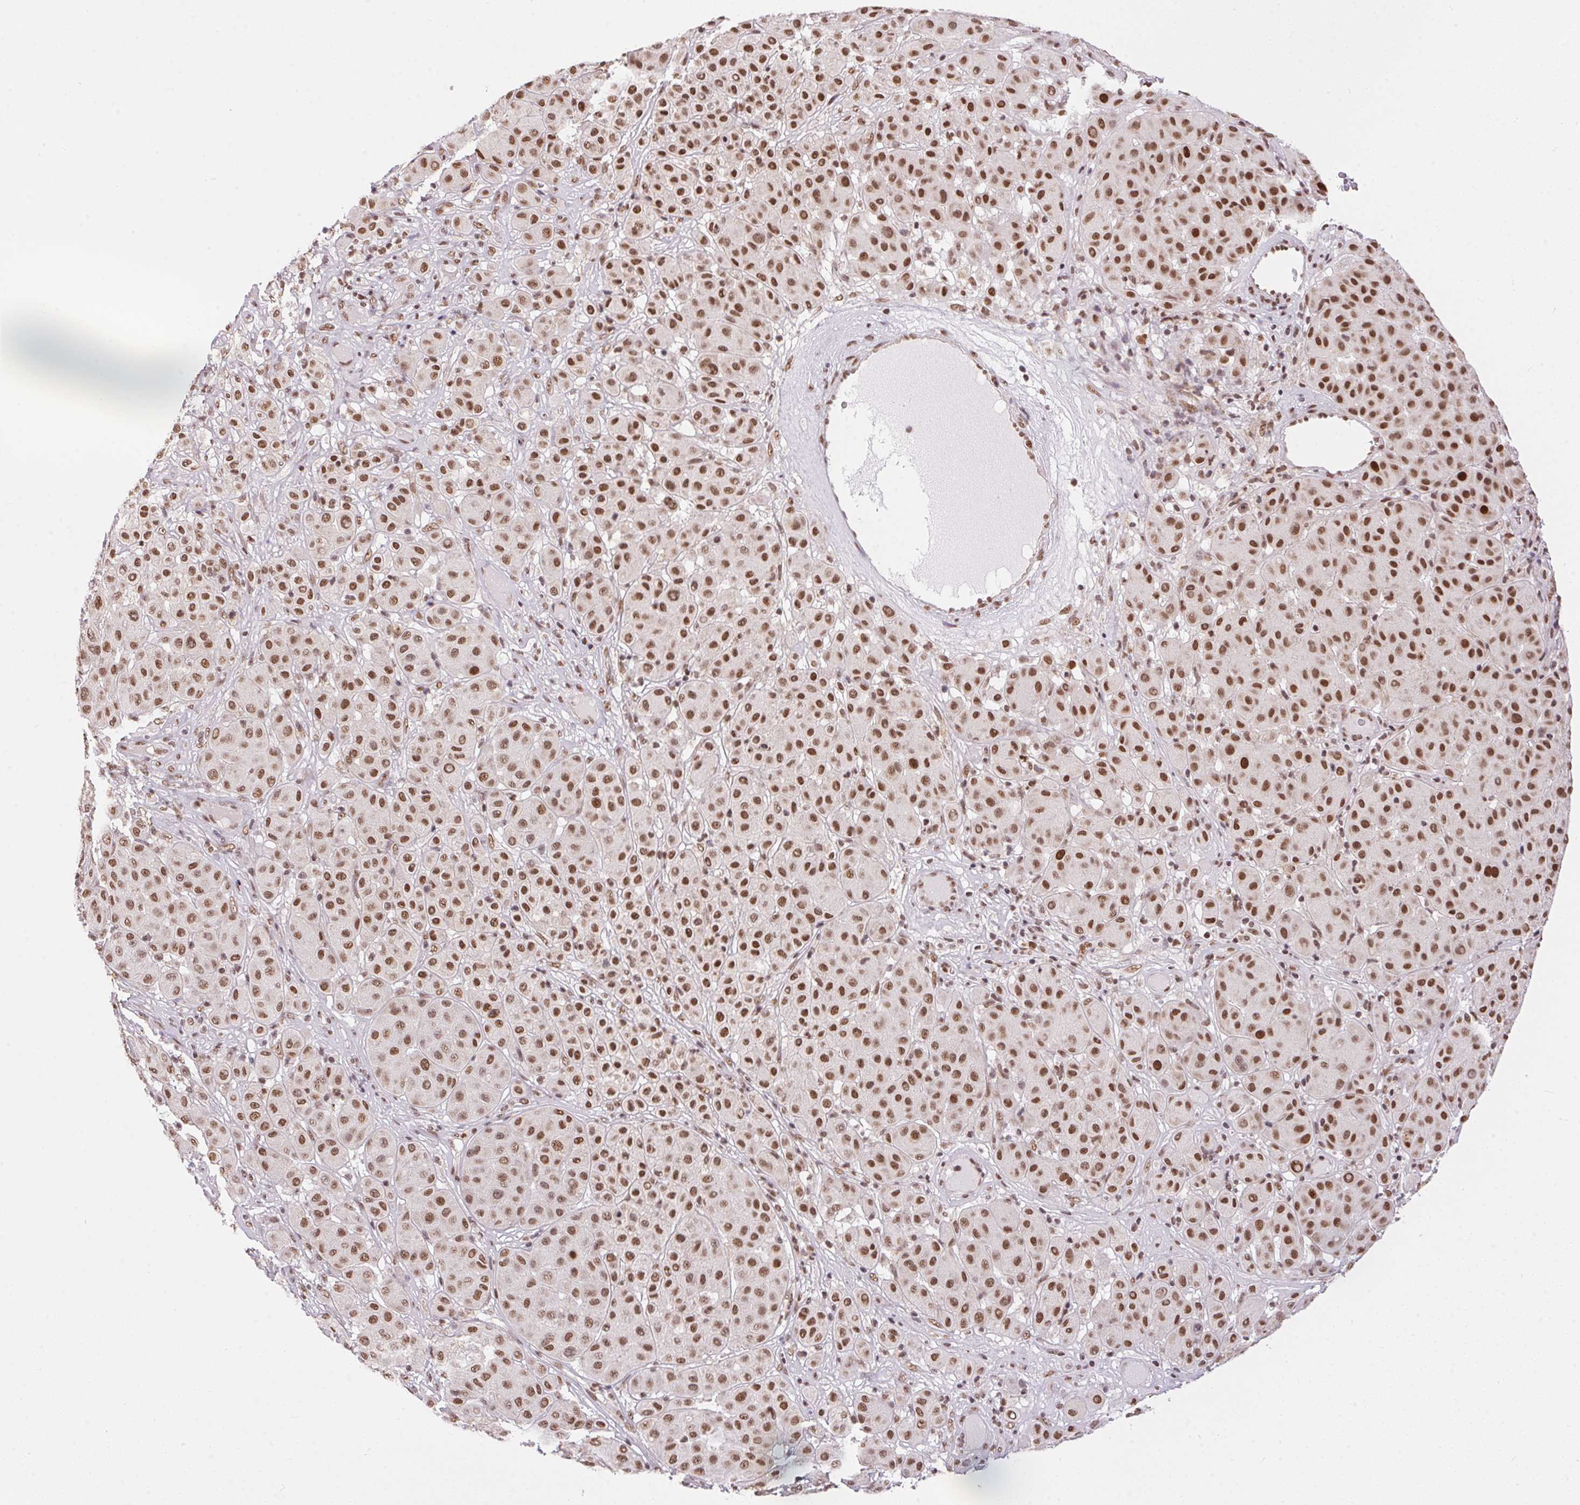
{"staining": {"intensity": "moderate", "quantity": ">75%", "location": "nuclear"}, "tissue": "melanoma", "cell_type": "Tumor cells", "image_type": "cancer", "snomed": [{"axis": "morphology", "description": "Malignant melanoma, Metastatic site"}, {"axis": "topography", "description": "Smooth muscle"}], "caption": "High-power microscopy captured an IHC photomicrograph of melanoma, revealing moderate nuclear positivity in about >75% of tumor cells.", "gene": "NFE2L1", "patient": {"sex": "male", "age": 41}}